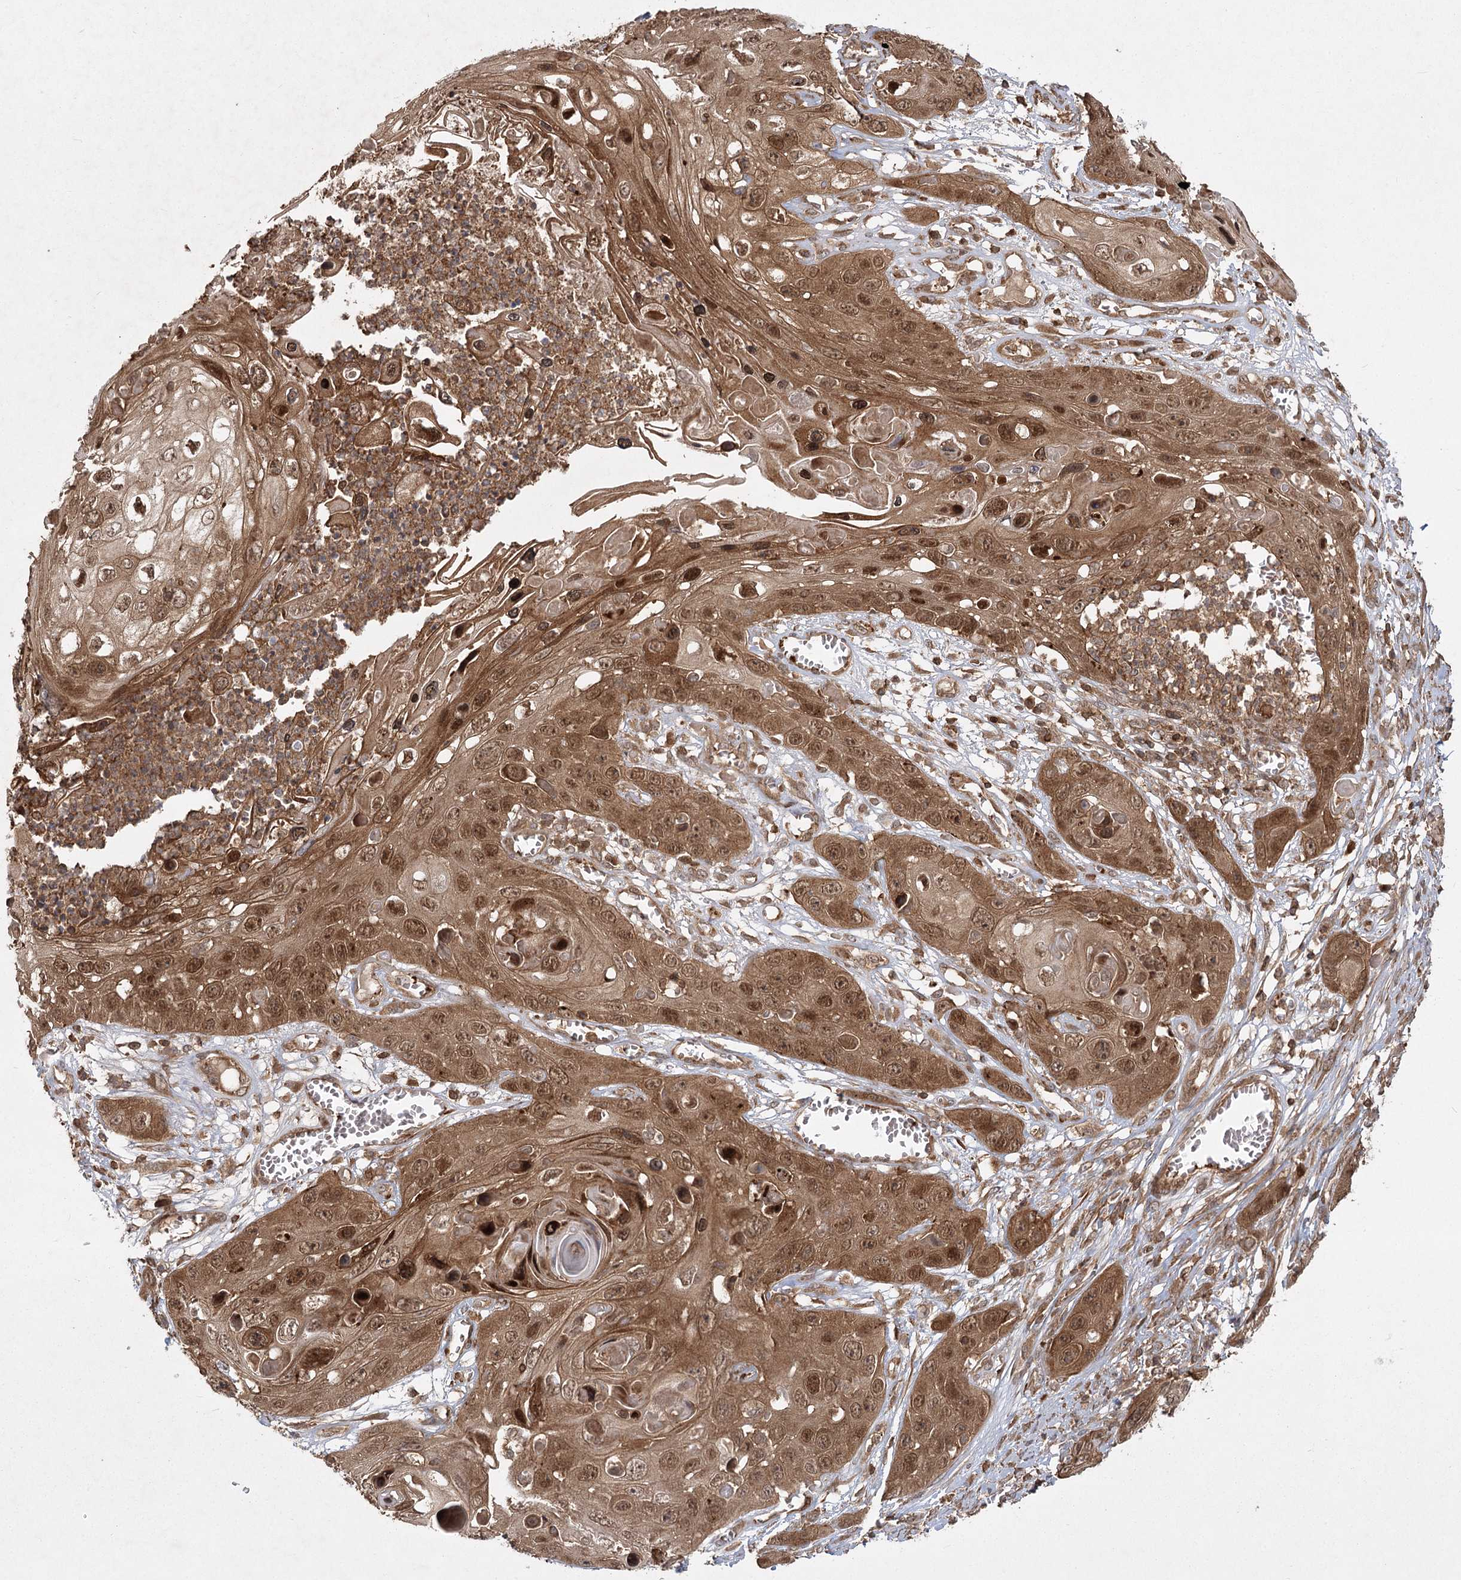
{"staining": {"intensity": "moderate", "quantity": ">75%", "location": "cytoplasmic/membranous,nuclear"}, "tissue": "skin cancer", "cell_type": "Tumor cells", "image_type": "cancer", "snomed": [{"axis": "morphology", "description": "Squamous cell carcinoma, NOS"}, {"axis": "topography", "description": "Skin"}], "caption": "This is an image of immunohistochemistry staining of skin cancer (squamous cell carcinoma), which shows moderate positivity in the cytoplasmic/membranous and nuclear of tumor cells.", "gene": "MDFIC", "patient": {"sex": "male", "age": 55}}